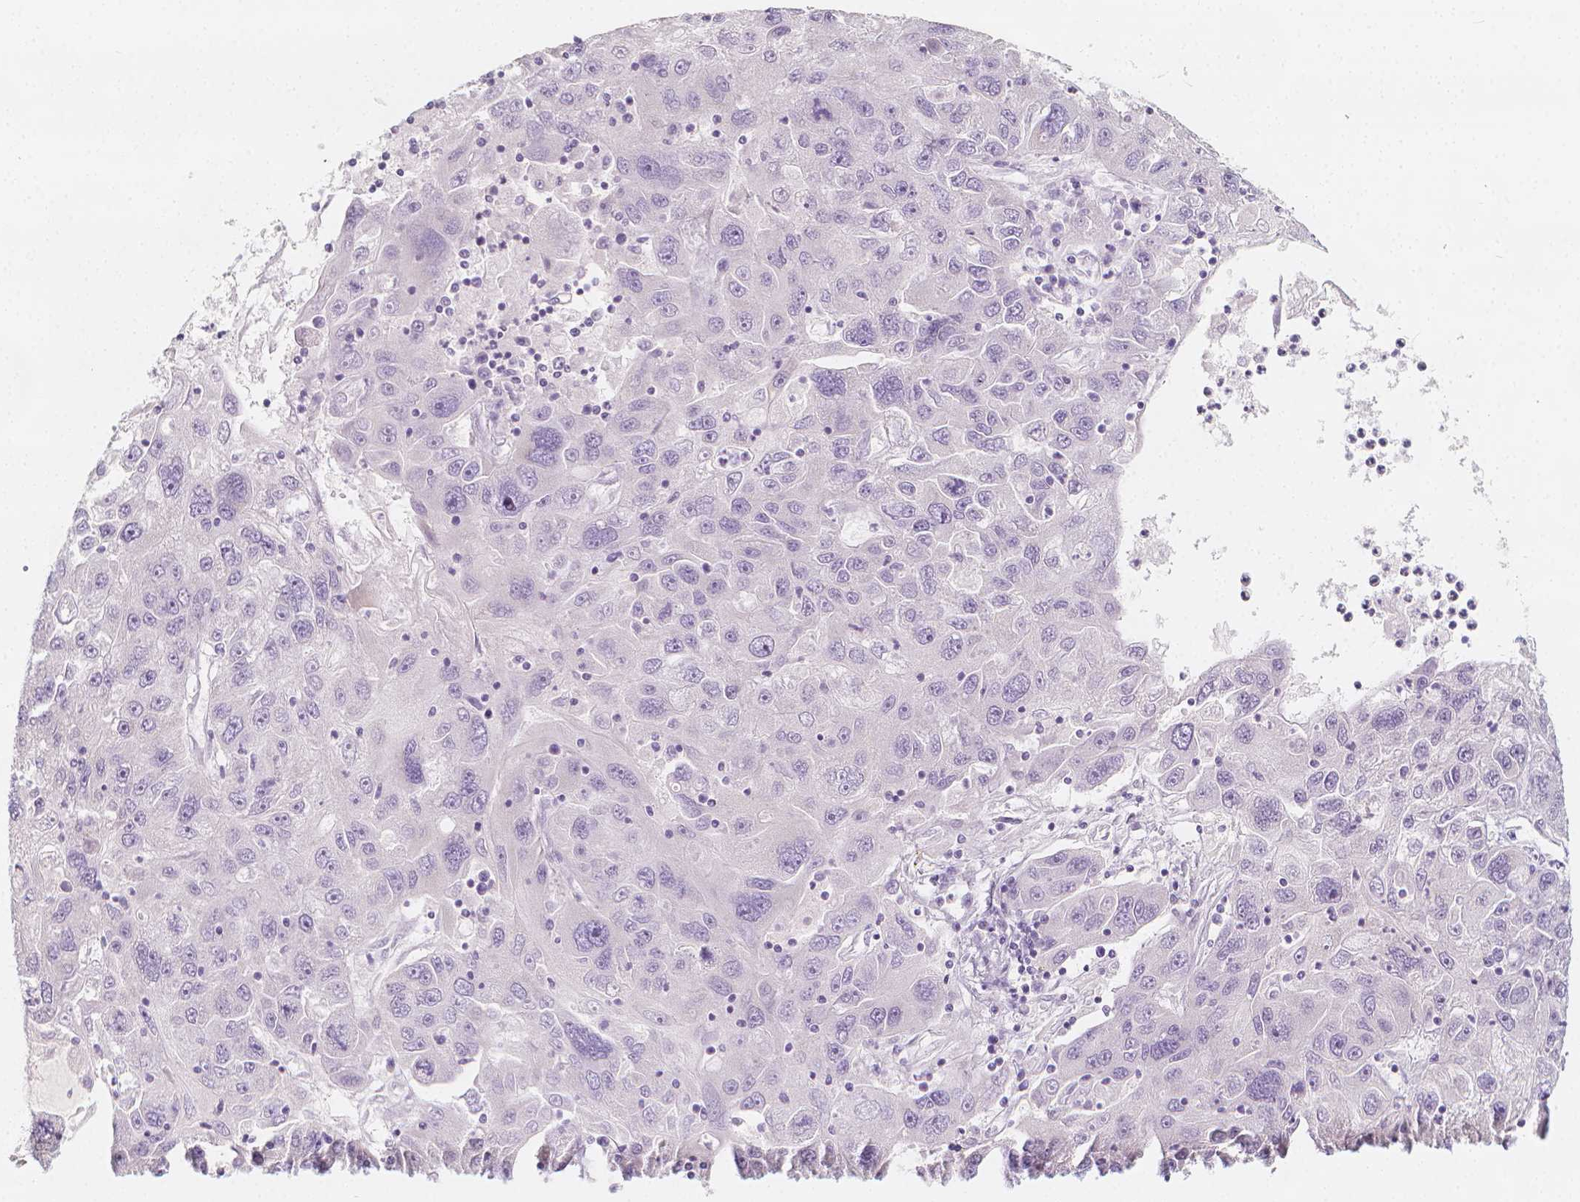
{"staining": {"intensity": "negative", "quantity": "none", "location": "none"}, "tissue": "stomach cancer", "cell_type": "Tumor cells", "image_type": "cancer", "snomed": [{"axis": "morphology", "description": "Adenocarcinoma, NOS"}, {"axis": "topography", "description": "Stomach"}], "caption": "High magnification brightfield microscopy of stomach cancer stained with DAB (3,3'-diaminobenzidine) (brown) and counterstained with hematoxylin (blue): tumor cells show no significant expression.", "gene": "RBFOX1", "patient": {"sex": "male", "age": 56}}